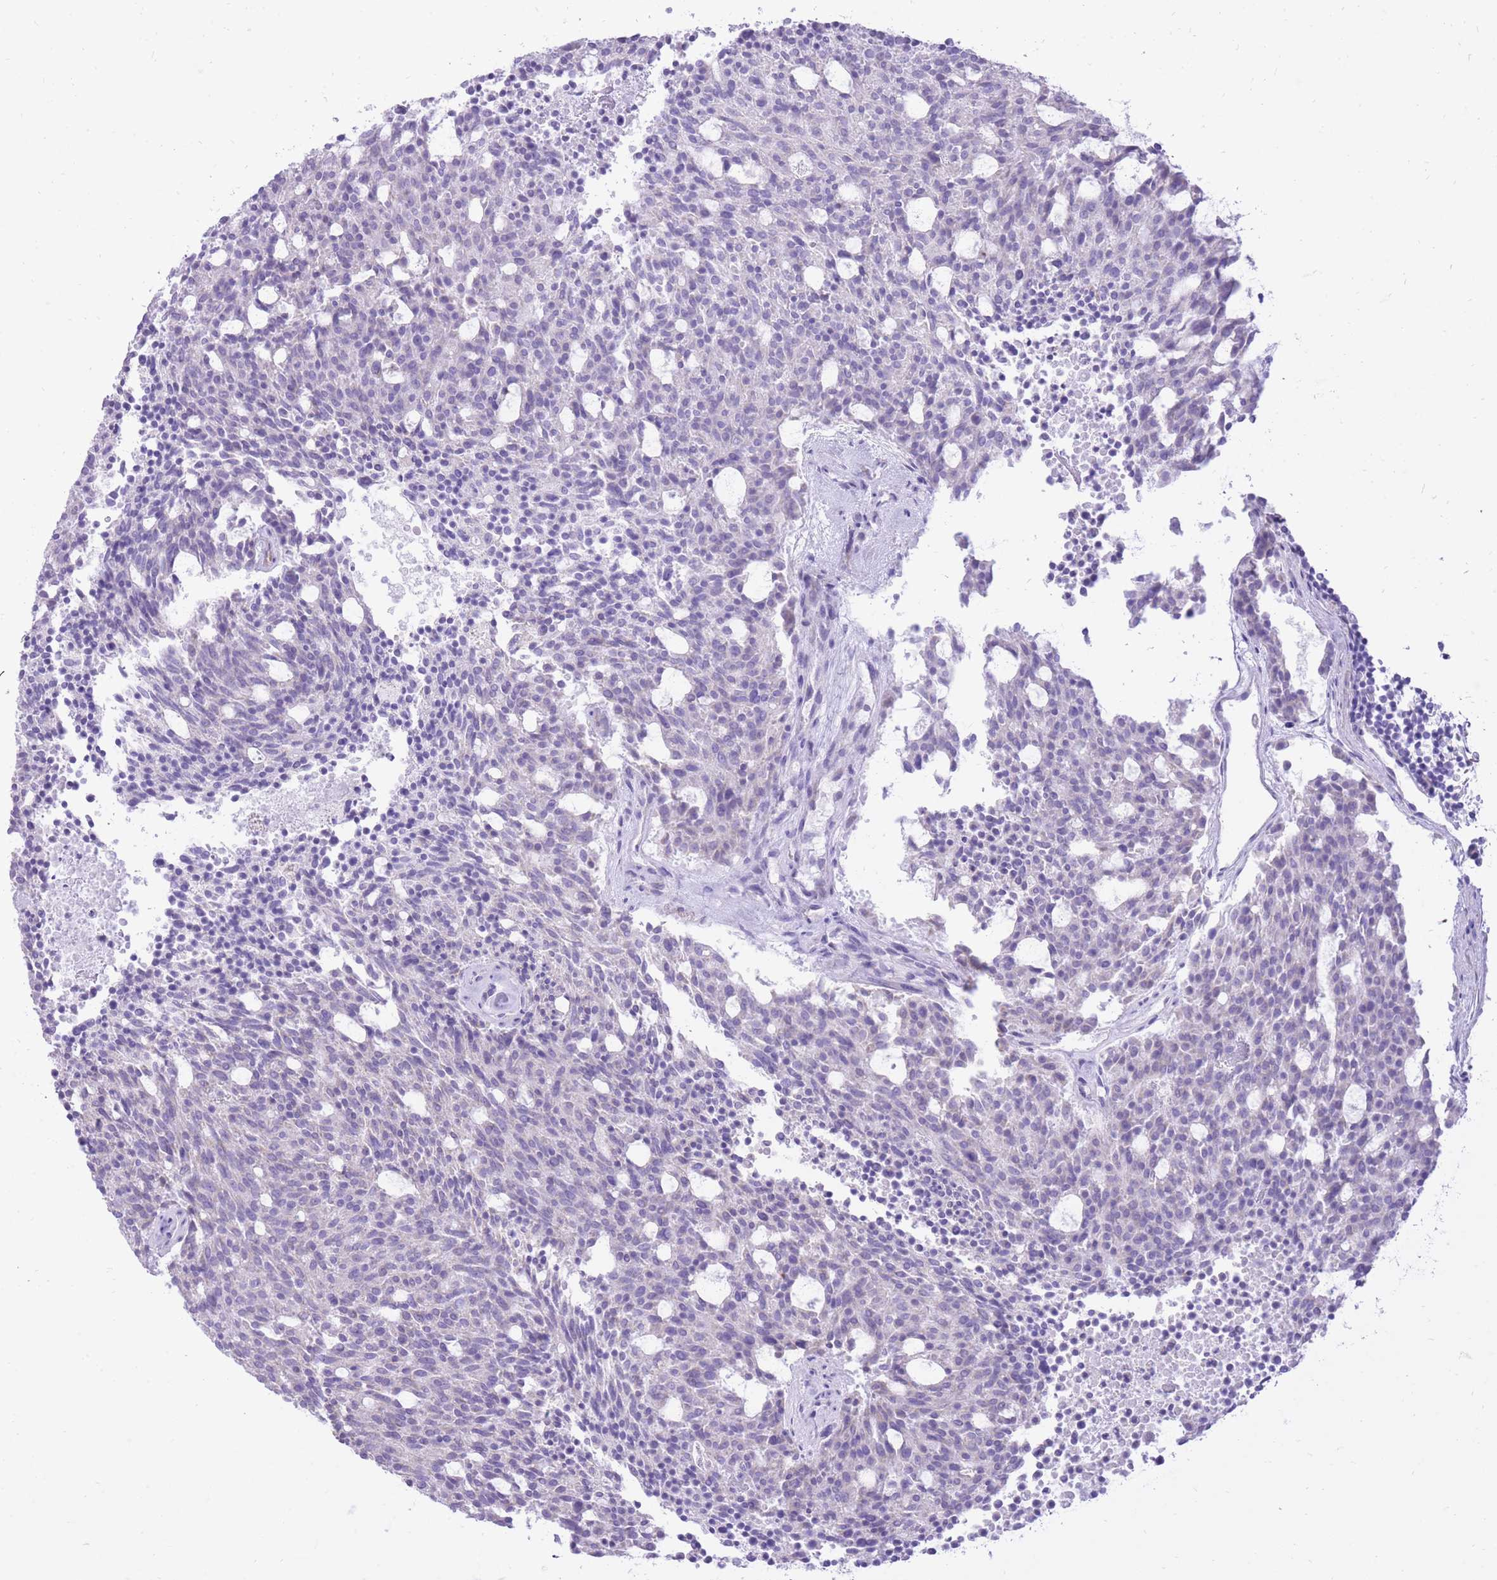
{"staining": {"intensity": "negative", "quantity": "none", "location": "none"}, "tissue": "carcinoid", "cell_type": "Tumor cells", "image_type": "cancer", "snomed": [{"axis": "morphology", "description": "Carcinoid, malignant, NOS"}, {"axis": "topography", "description": "Pancreas"}], "caption": "Tumor cells are negative for protein expression in human carcinoid (malignant).", "gene": "SLC4A4", "patient": {"sex": "female", "age": 54}}